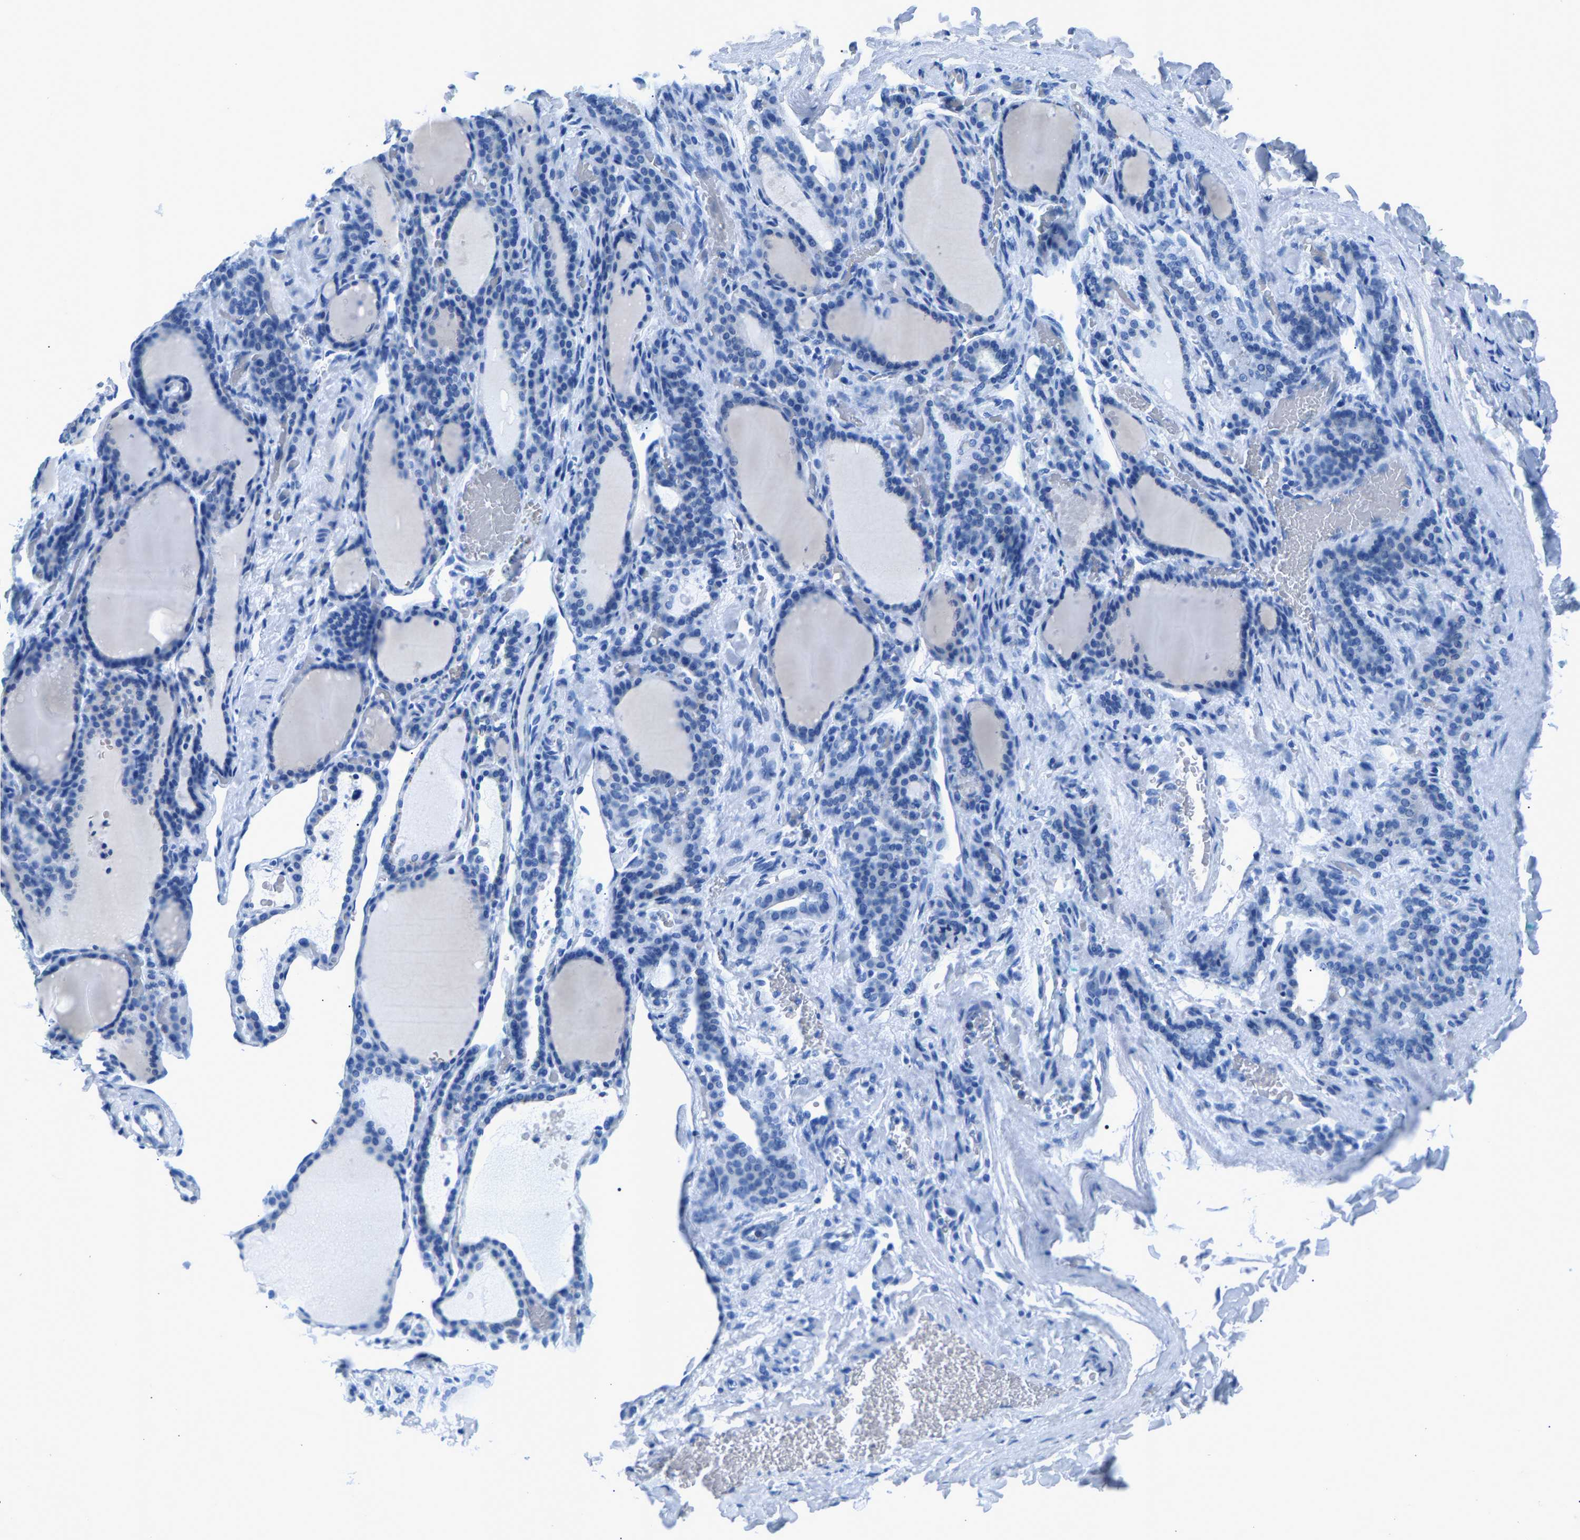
{"staining": {"intensity": "negative", "quantity": "none", "location": "none"}, "tissue": "thyroid gland", "cell_type": "Glandular cells", "image_type": "normal", "snomed": [{"axis": "morphology", "description": "Normal tissue, NOS"}, {"axis": "topography", "description": "Thyroid gland"}], "caption": "High power microscopy photomicrograph of an immunohistochemistry (IHC) histopathology image of normal thyroid gland, revealing no significant positivity in glandular cells.", "gene": "CPS1", "patient": {"sex": "female", "age": 28}}